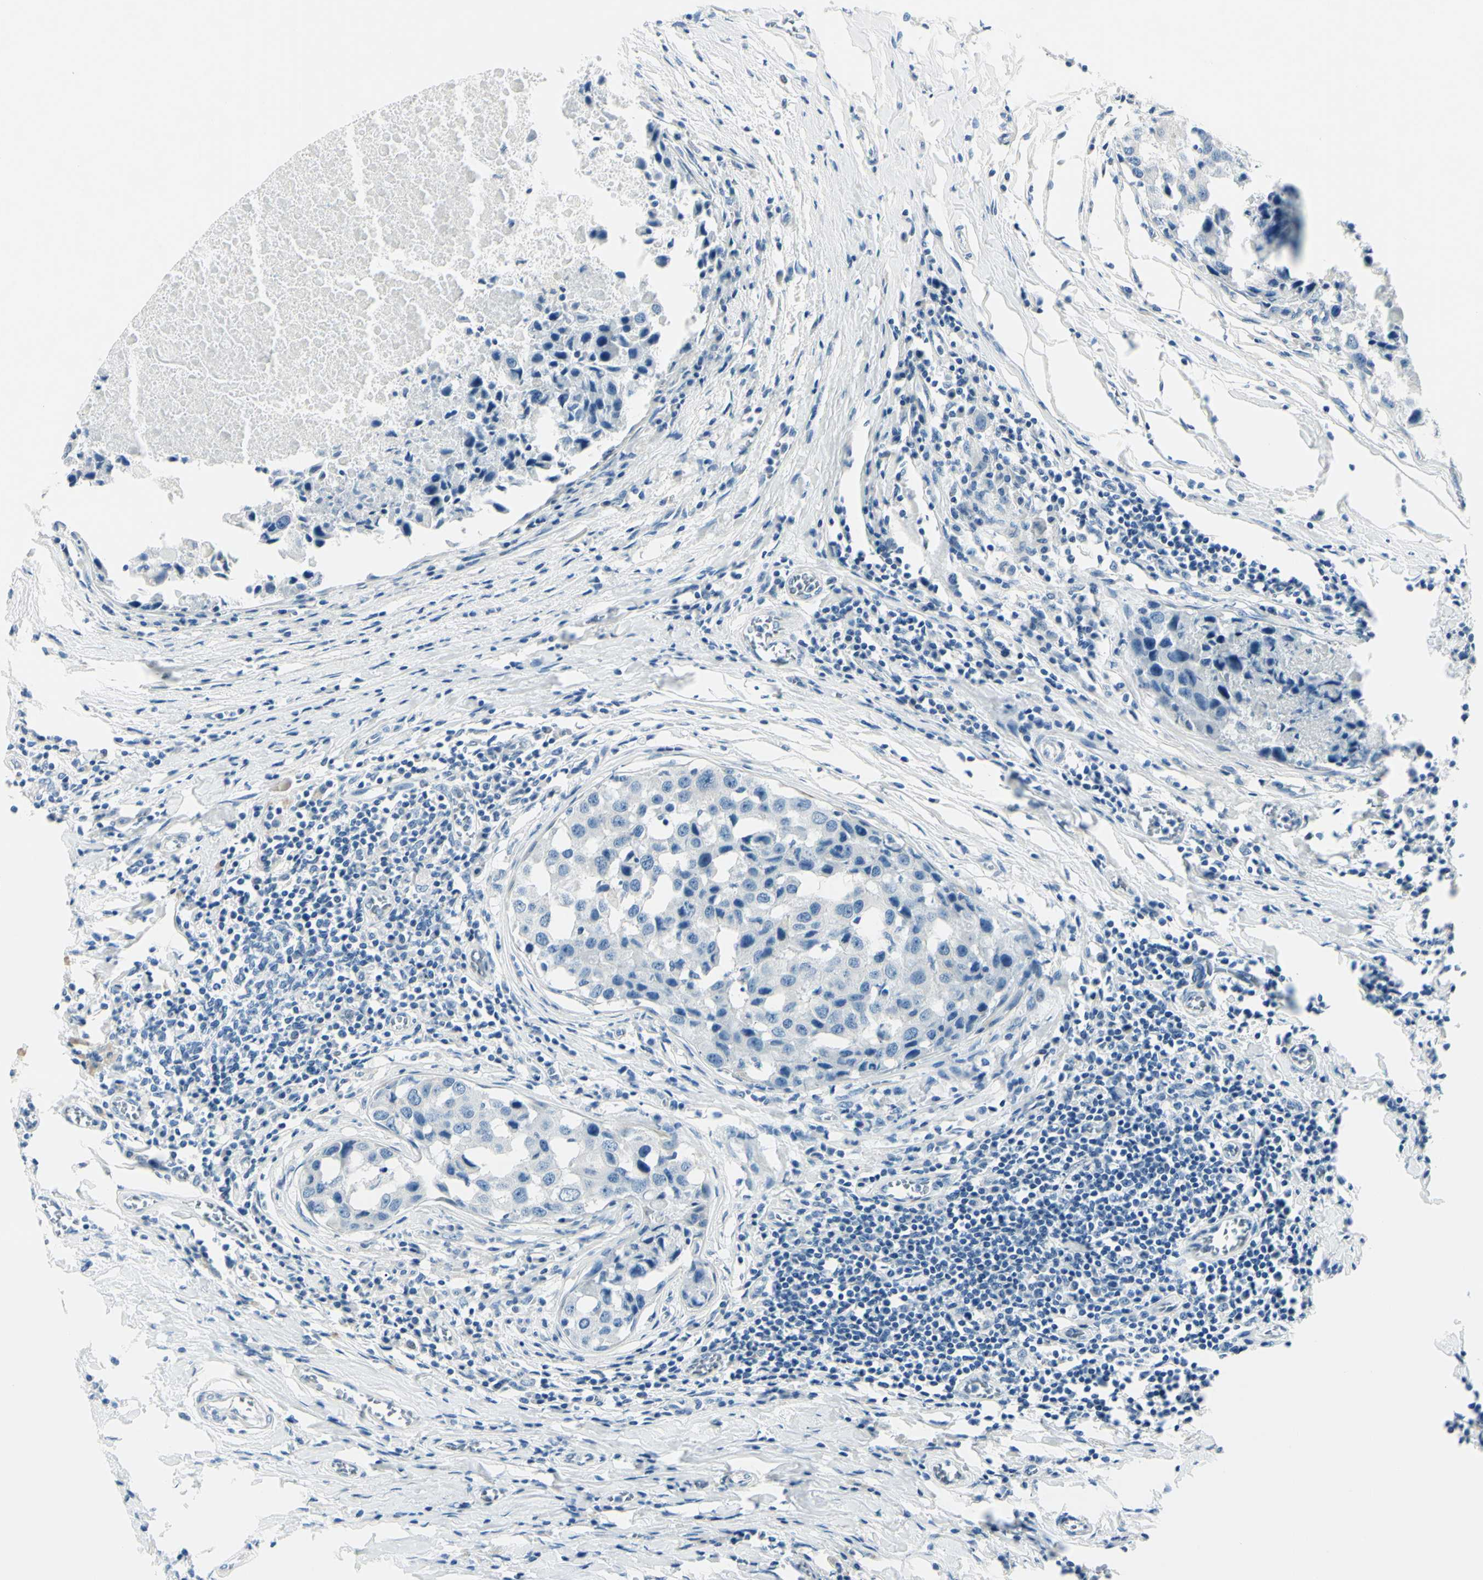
{"staining": {"intensity": "negative", "quantity": "none", "location": "none"}, "tissue": "breast cancer", "cell_type": "Tumor cells", "image_type": "cancer", "snomed": [{"axis": "morphology", "description": "Duct carcinoma"}, {"axis": "topography", "description": "Breast"}], "caption": "Human breast cancer stained for a protein using immunohistochemistry (IHC) displays no positivity in tumor cells.", "gene": "CDH15", "patient": {"sex": "female", "age": 27}}